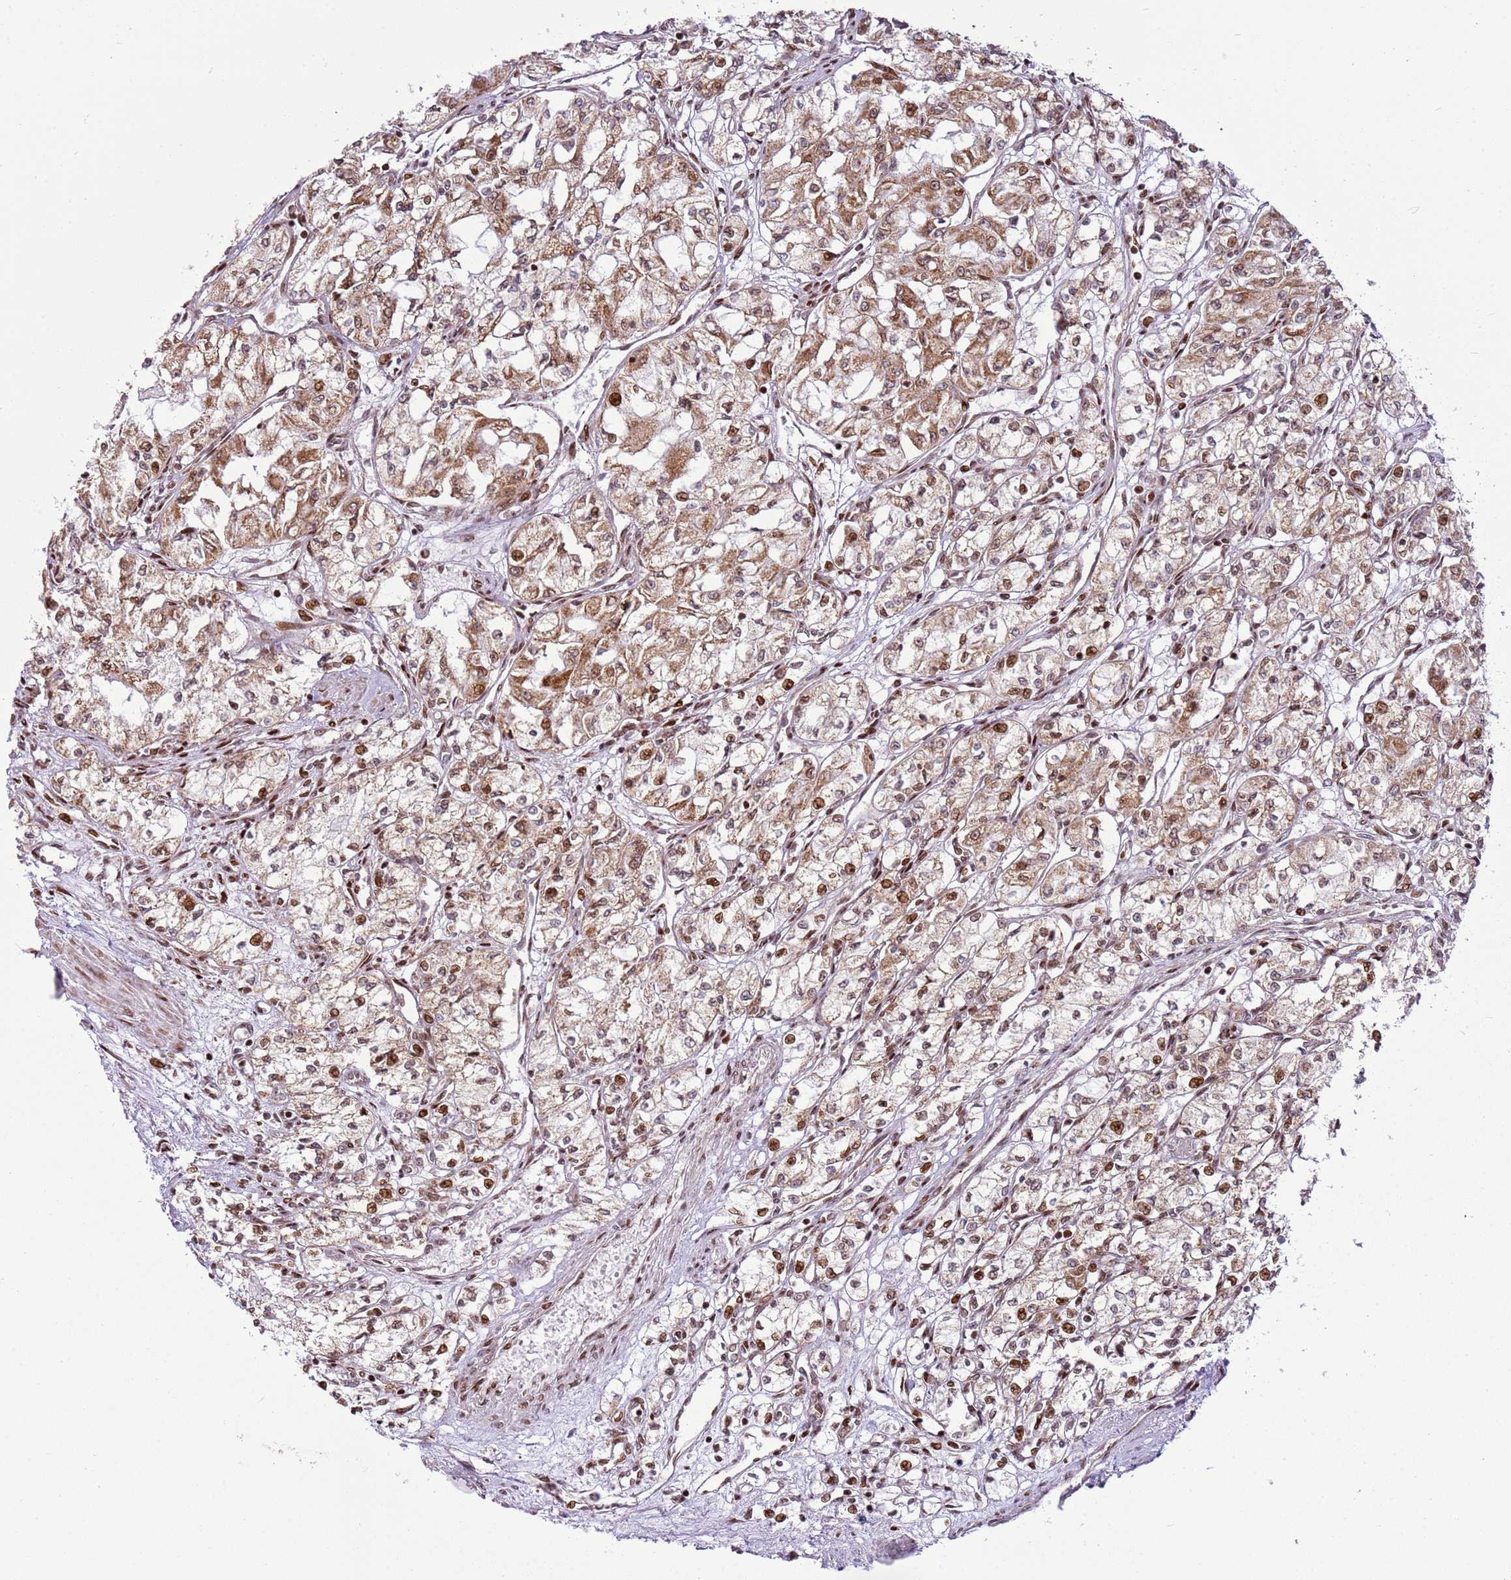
{"staining": {"intensity": "moderate", "quantity": ">75%", "location": "cytoplasmic/membranous,nuclear"}, "tissue": "renal cancer", "cell_type": "Tumor cells", "image_type": "cancer", "snomed": [{"axis": "morphology", "description": "Adenocarcinoma, NOS"}, {"axis": "topography", "description": "Kidney"}], "caption": "Protein staining exhibits moderate cytoplasmic/membranous and nuclear staining in about >75% of tumor cells in adenocarcinoma (renal).", "gene": "PCTP", "patient": {"sex": "male", "age": 59}}